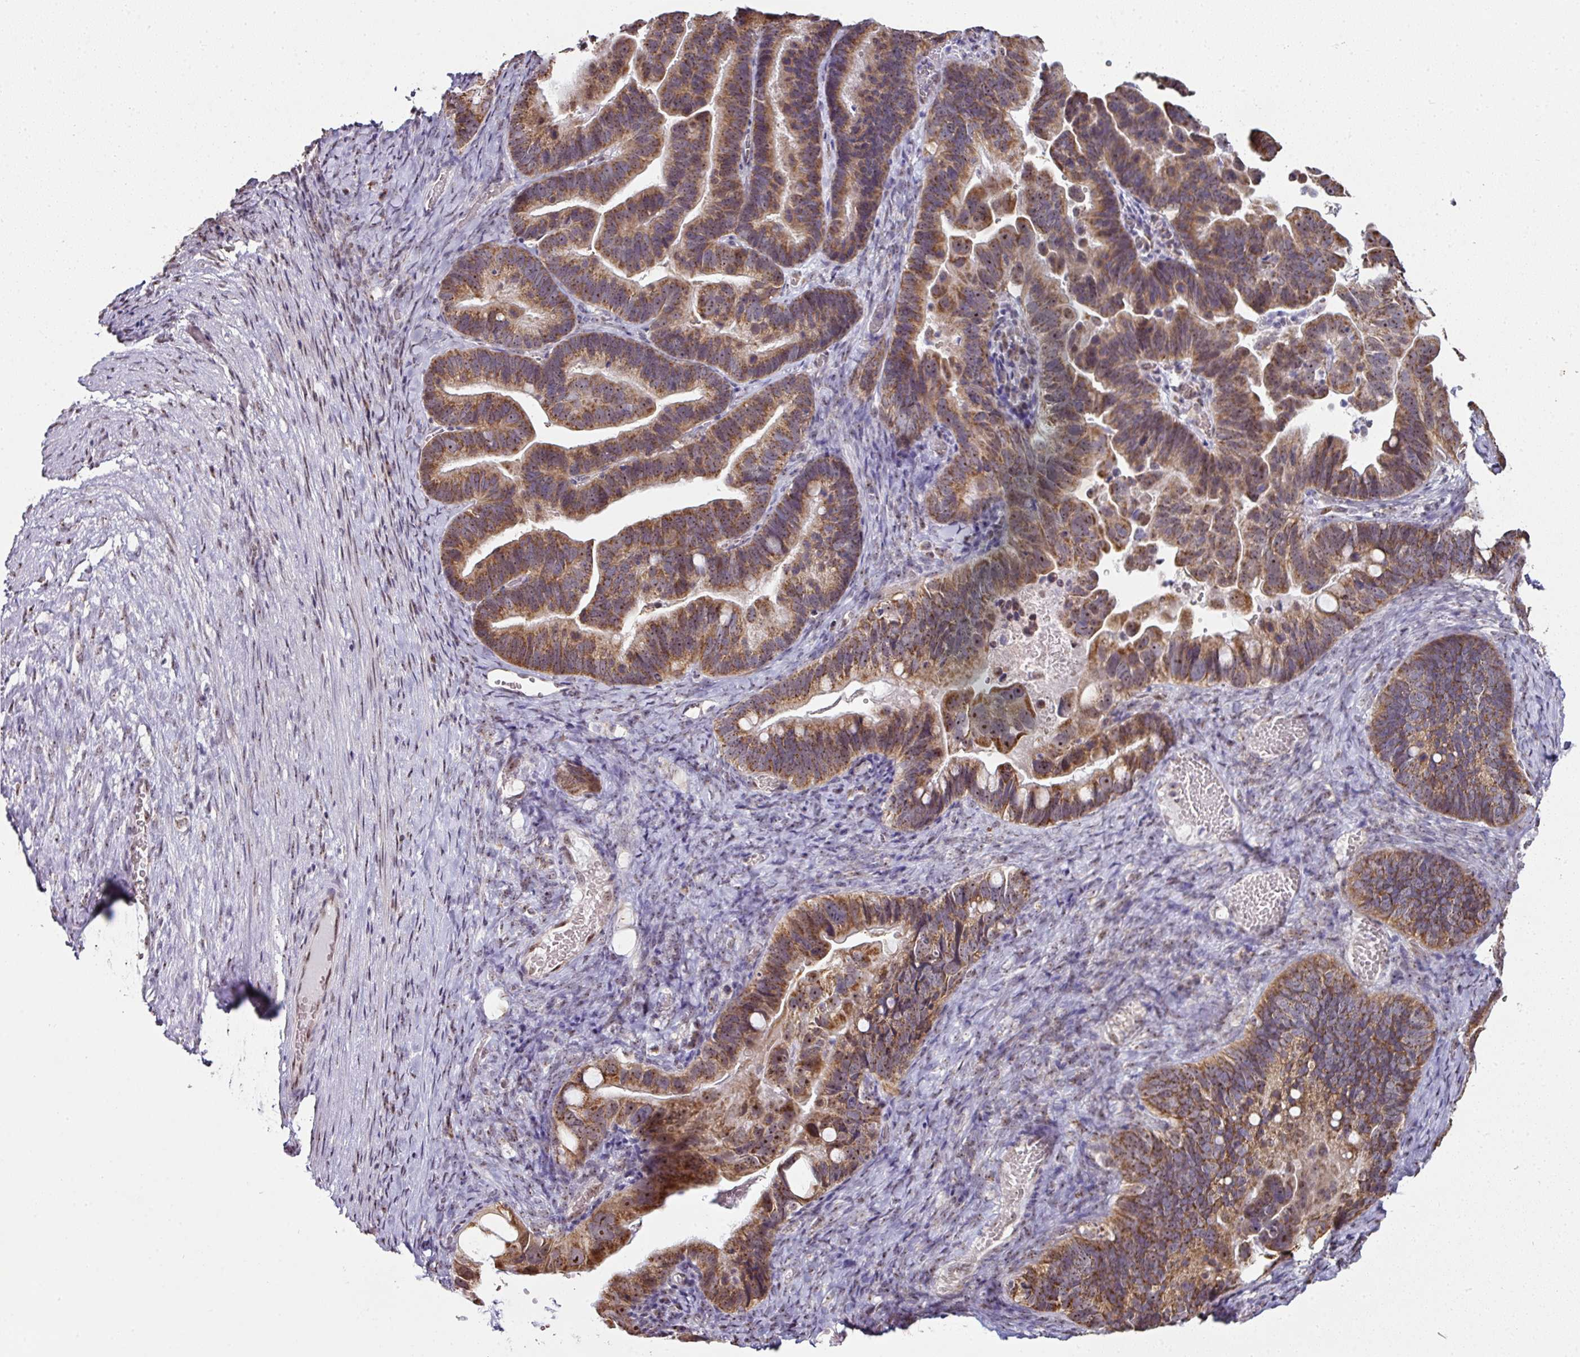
{"staining": {"intensity": "moderate", "quantity": ">75%", "location": "cytoplasmic/membranous,nuclear"}, "tissue": "ovarian cancer", "cell_type": "Tumor cells", "image_type": "cancer", "snomed": [{"axis": "morphology", "description": "Cystadenocarcinoma, serous, NOS"}, {"axis": "topography", "description": "Ovary"}], "caption": "Human ovarian cancer stained with a brown dye exhibits moderate cytoplasmic/membranous and nuclear positive staining in about >75% of tumor cells.", "gene": "NACC2", "patient": {"sex": "female", "age": 56}}